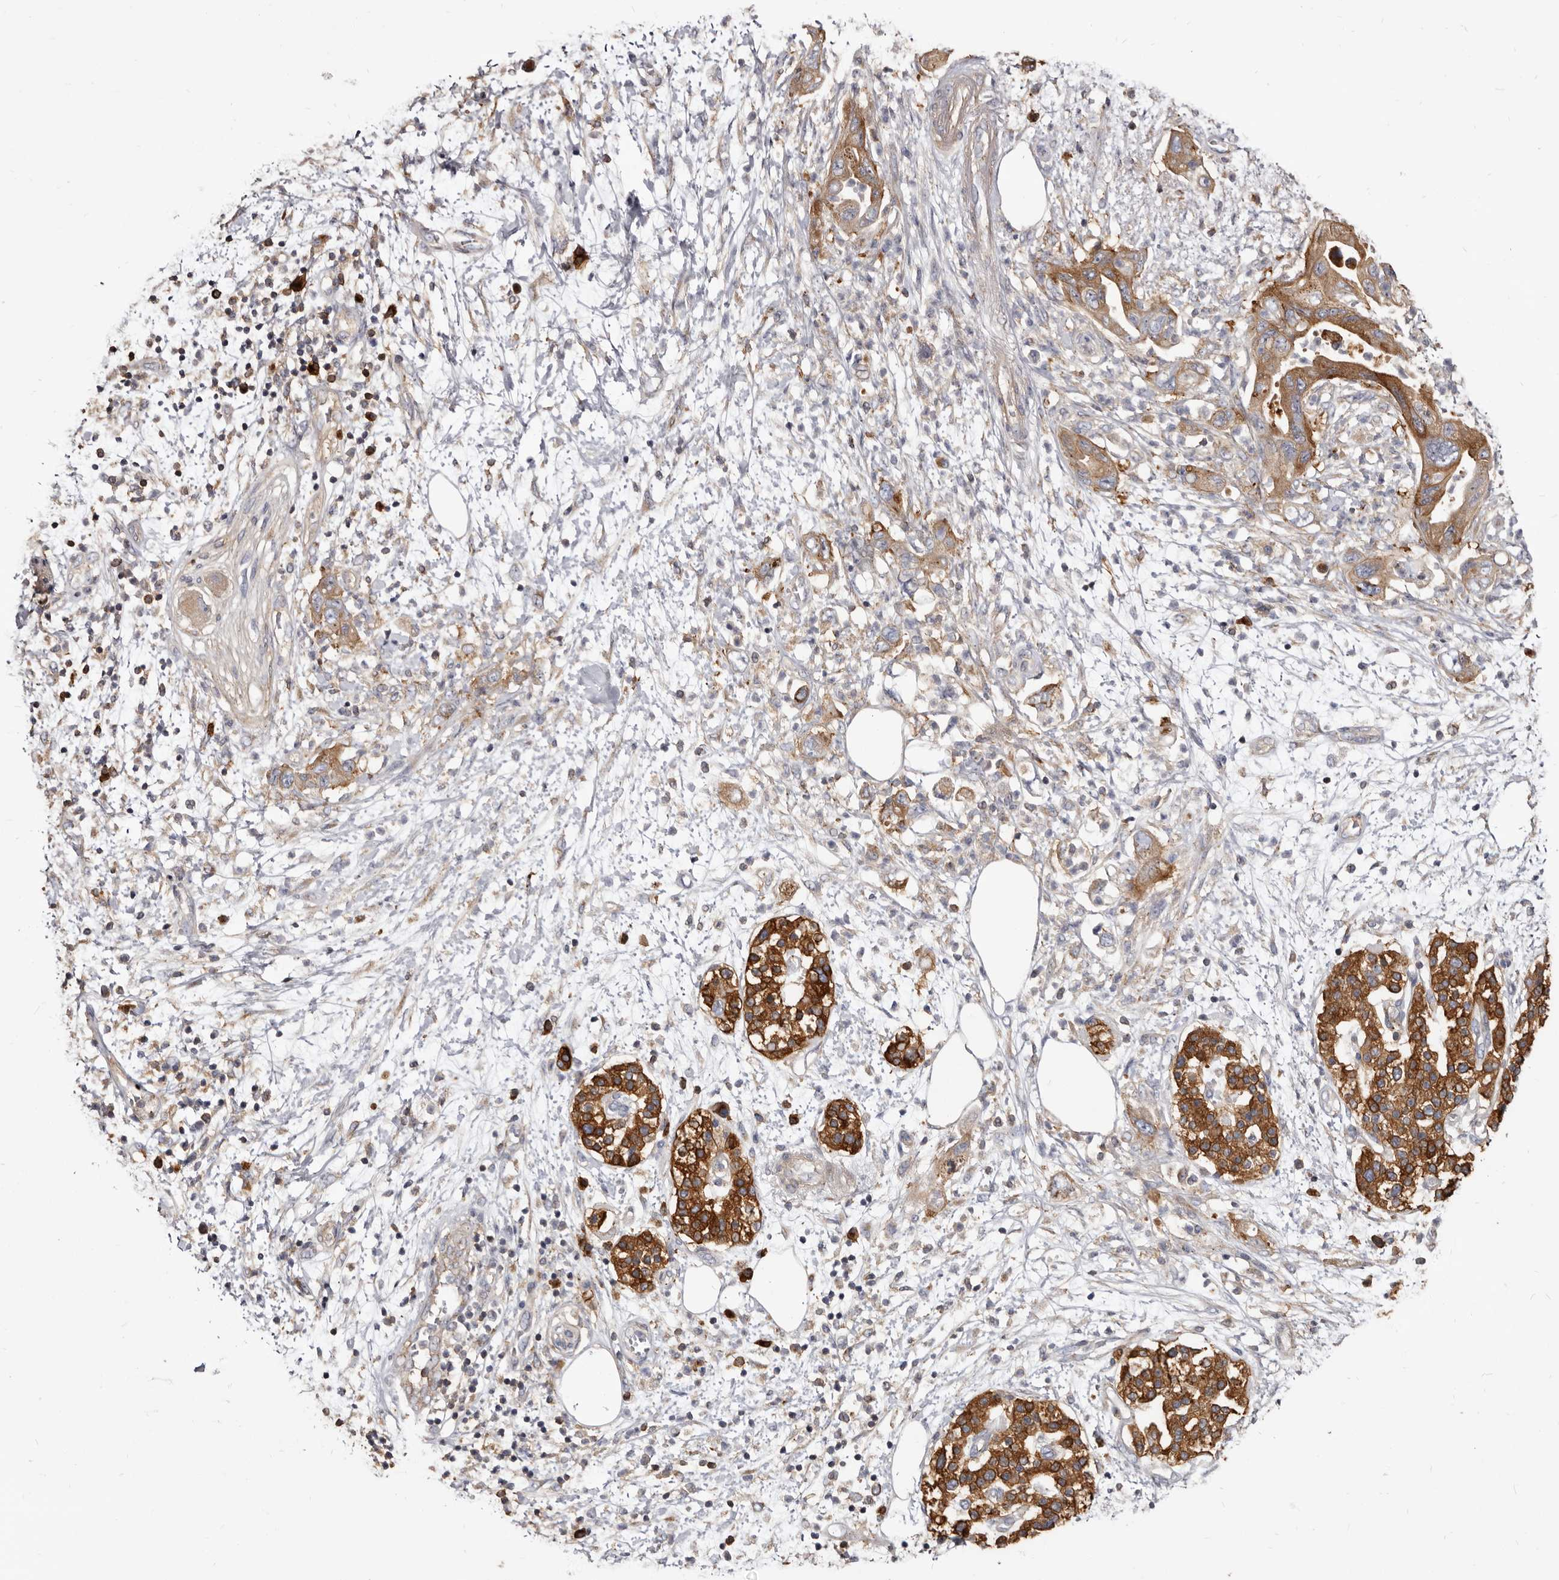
{"staining": {"intensity": "strong", "quantity": ">75%", "location": "cytoplasmic/membranous"}, "tissue": "pancreatic cancer", "cell_type": "Tumor cells", "image_type": "cancer", "snomed": [{"axis": "morphology", "description": "Adenocarcinoma, NOS"}, {"axis": "topography", "description": "Pancreas"}], "caption": "Pancreatic cancer was stained to show a protein in brown. There is high levels of strong cytoplasmic/membranous positivity in about >75% of tumor cells.", "gene": "TPD52", "patient": {"sex": "female", "age": 73}}